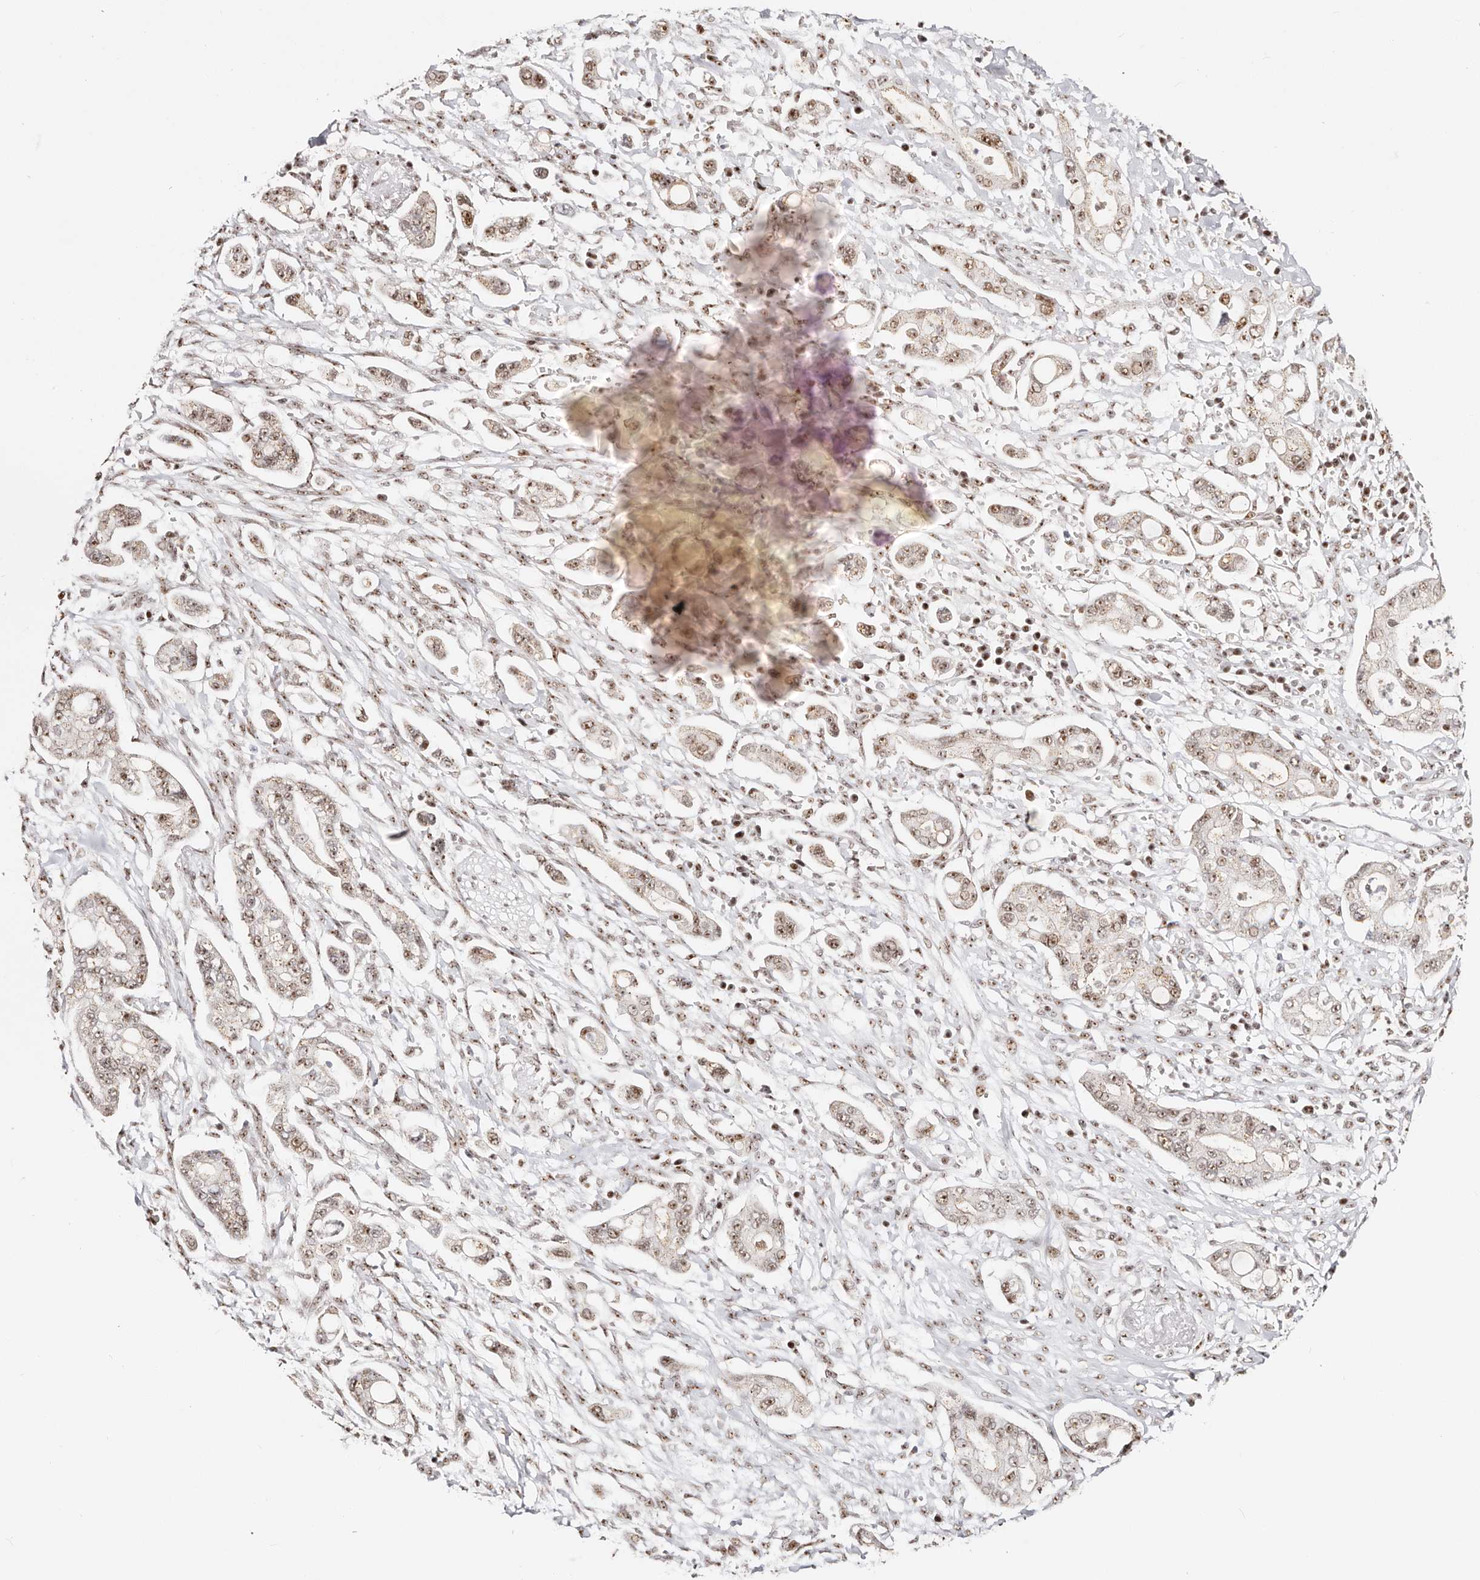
{"staining": {"intensity": "moderate", "quantity": ">75%", "location": "nuclear"}, "tissue": "pancreatic cancer", "cell_type": "Tumor cells", "image_type": "cancer", "snomed": [{"axis": "morphology", "description": "Adenocarcinoma, NOS"}, {"axis": "topography", "description": "Pancreas"}], "caption": "Immunohistochemical staining of pancreatic adenocarcinoma reveals medium levels of moderate nuclear positivity in about >75% of tumor cells.", "gene": "IQGAP3", "patient": {"sex": "male", "age": 68}}